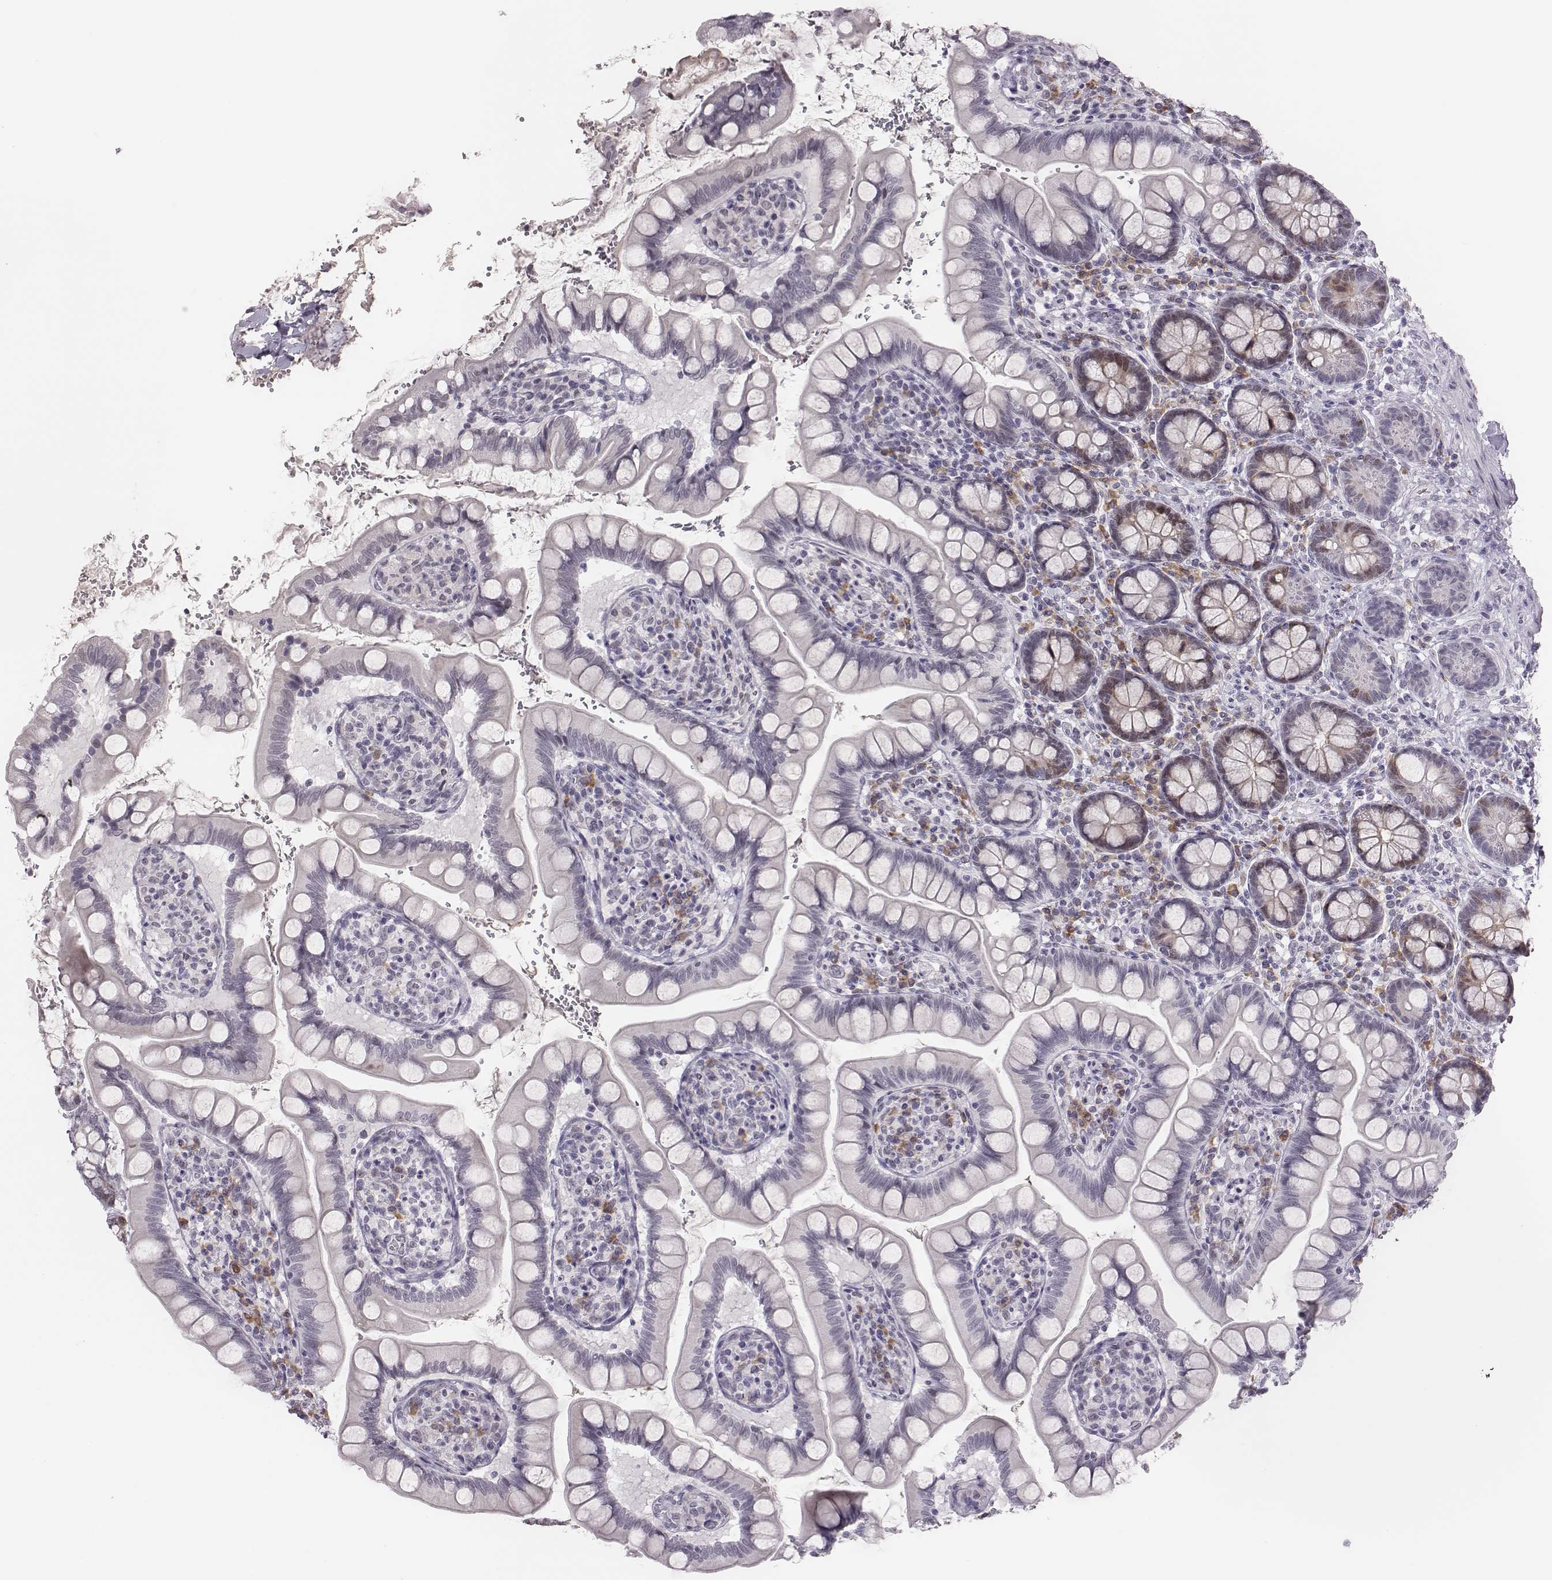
{"staining": {"intensity": "moderate", "quantity": "<25%", "location": "cytoplasmic/membranous,nuclear"}, "tissue": "small intestine", "cell_type": "Glandular cells", "image_type": "normal", "snomed": [{"axis": "morphology", "description": "Normal tissue, NOS"}, {"axis": "topography", "description": "Small intestine"}], "caption": "A high-resolution image shows immunohistochemistry (IHC) staining of normal small intestine, which exhibits moderate cytoplasmic/membranous,nuclear expression in approximately <25% of glandular cells.", "gene": "PBK", "patient": {"sex": "female", "age": 56}}